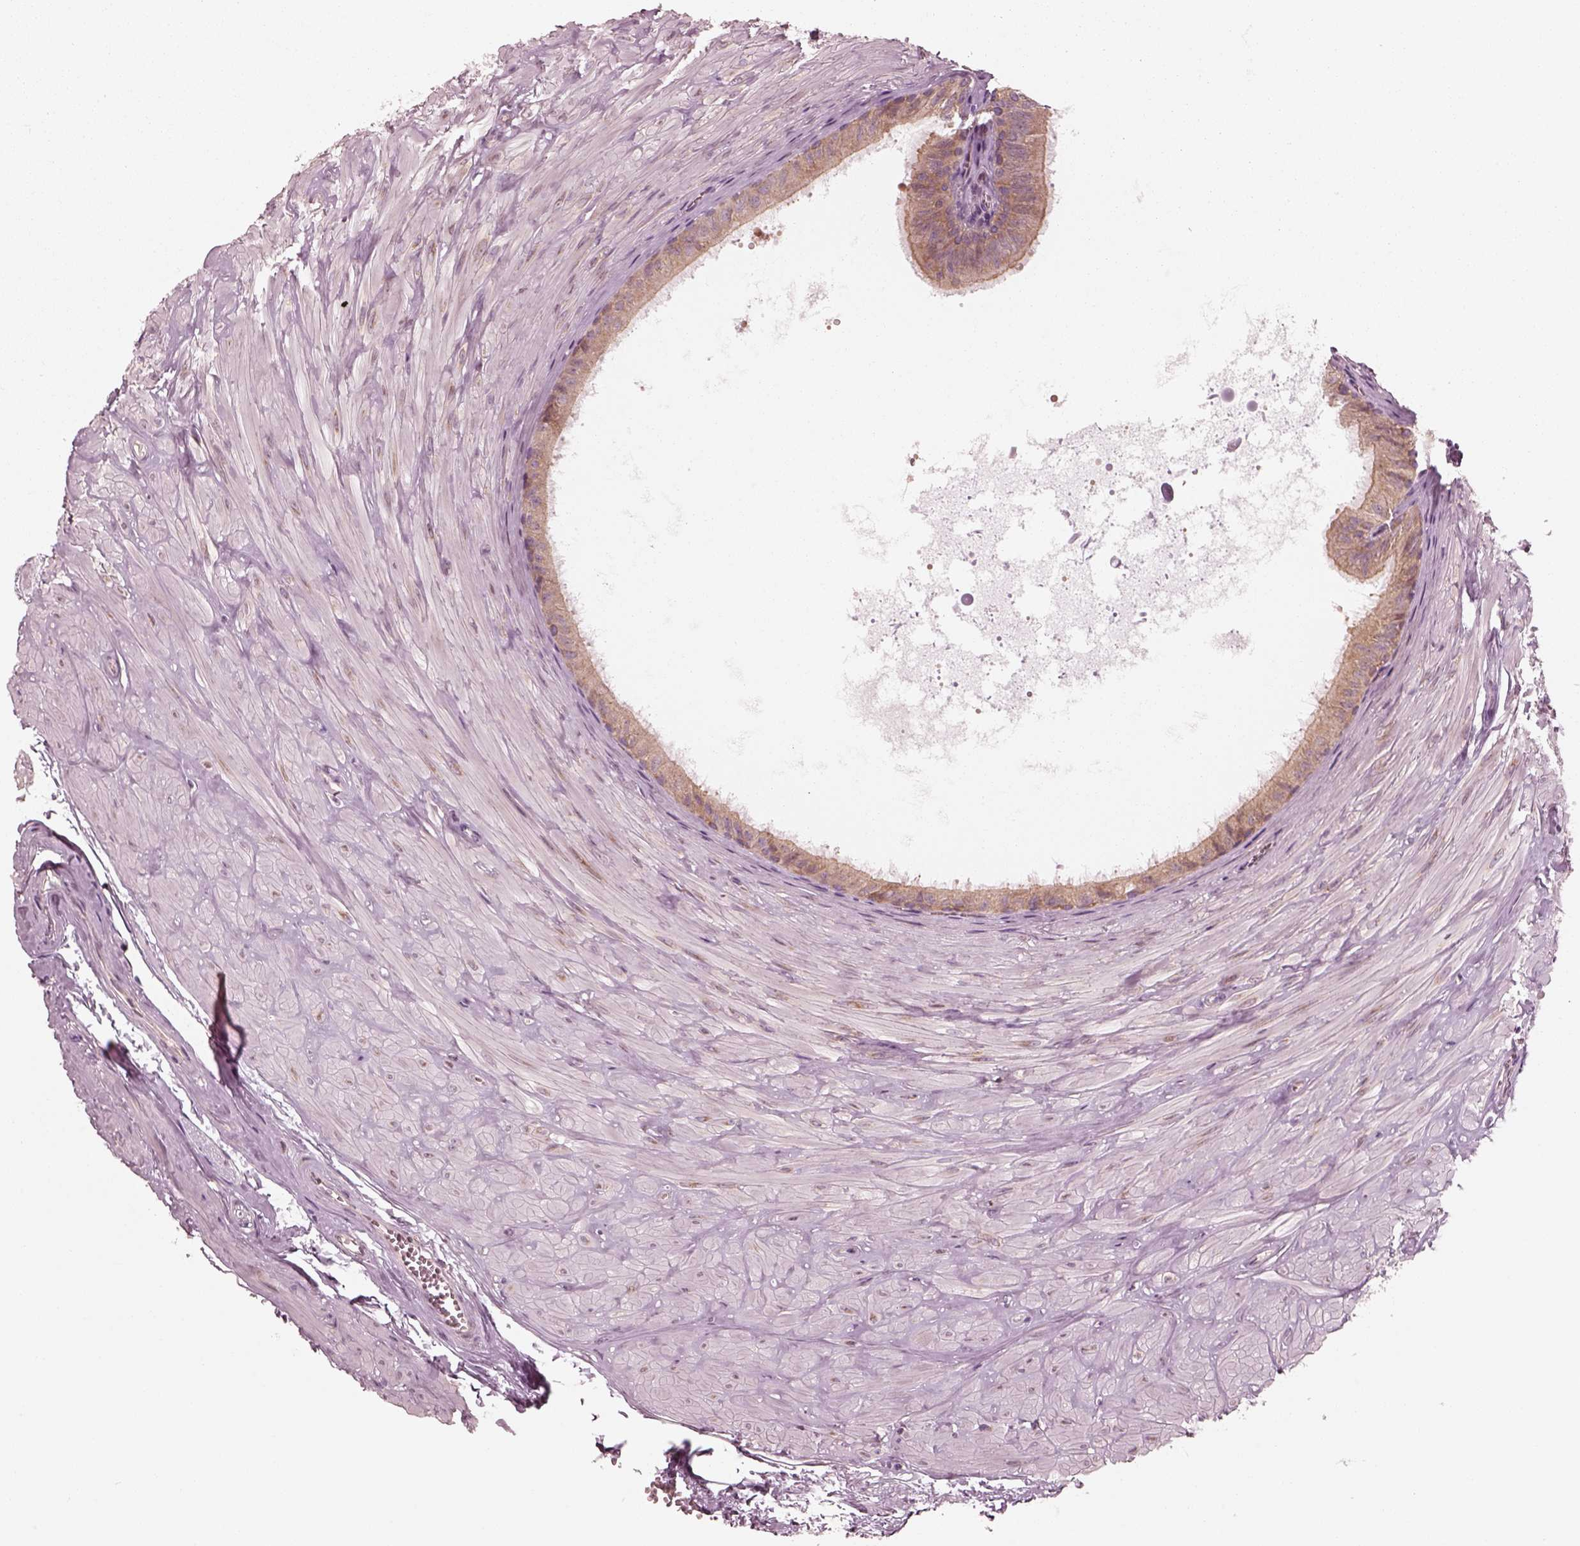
{"staining": {"intensity": "moderate", "quantity": ">75%", "location": "cytoplasmic/membranous"}, "tissue": "epididymis", "cell_type": "Glandular cells", "image_type": "normal", "snomed": [{"axis": "morphology", "description": "Normal tissue, NOS"}, {"axis": "topography", "description": "Epididymis"}], "caption": "Immunohistochemical staining of benign epididymis exhibits >75% levels of moderate cytoplasmic/membranous protein staining in about >75% of glandular cells. (DAB IHC with brightfield microscopy, high magnification).", "gene": "CNOT2", "patient": {"sex": "male", "age": 37}}